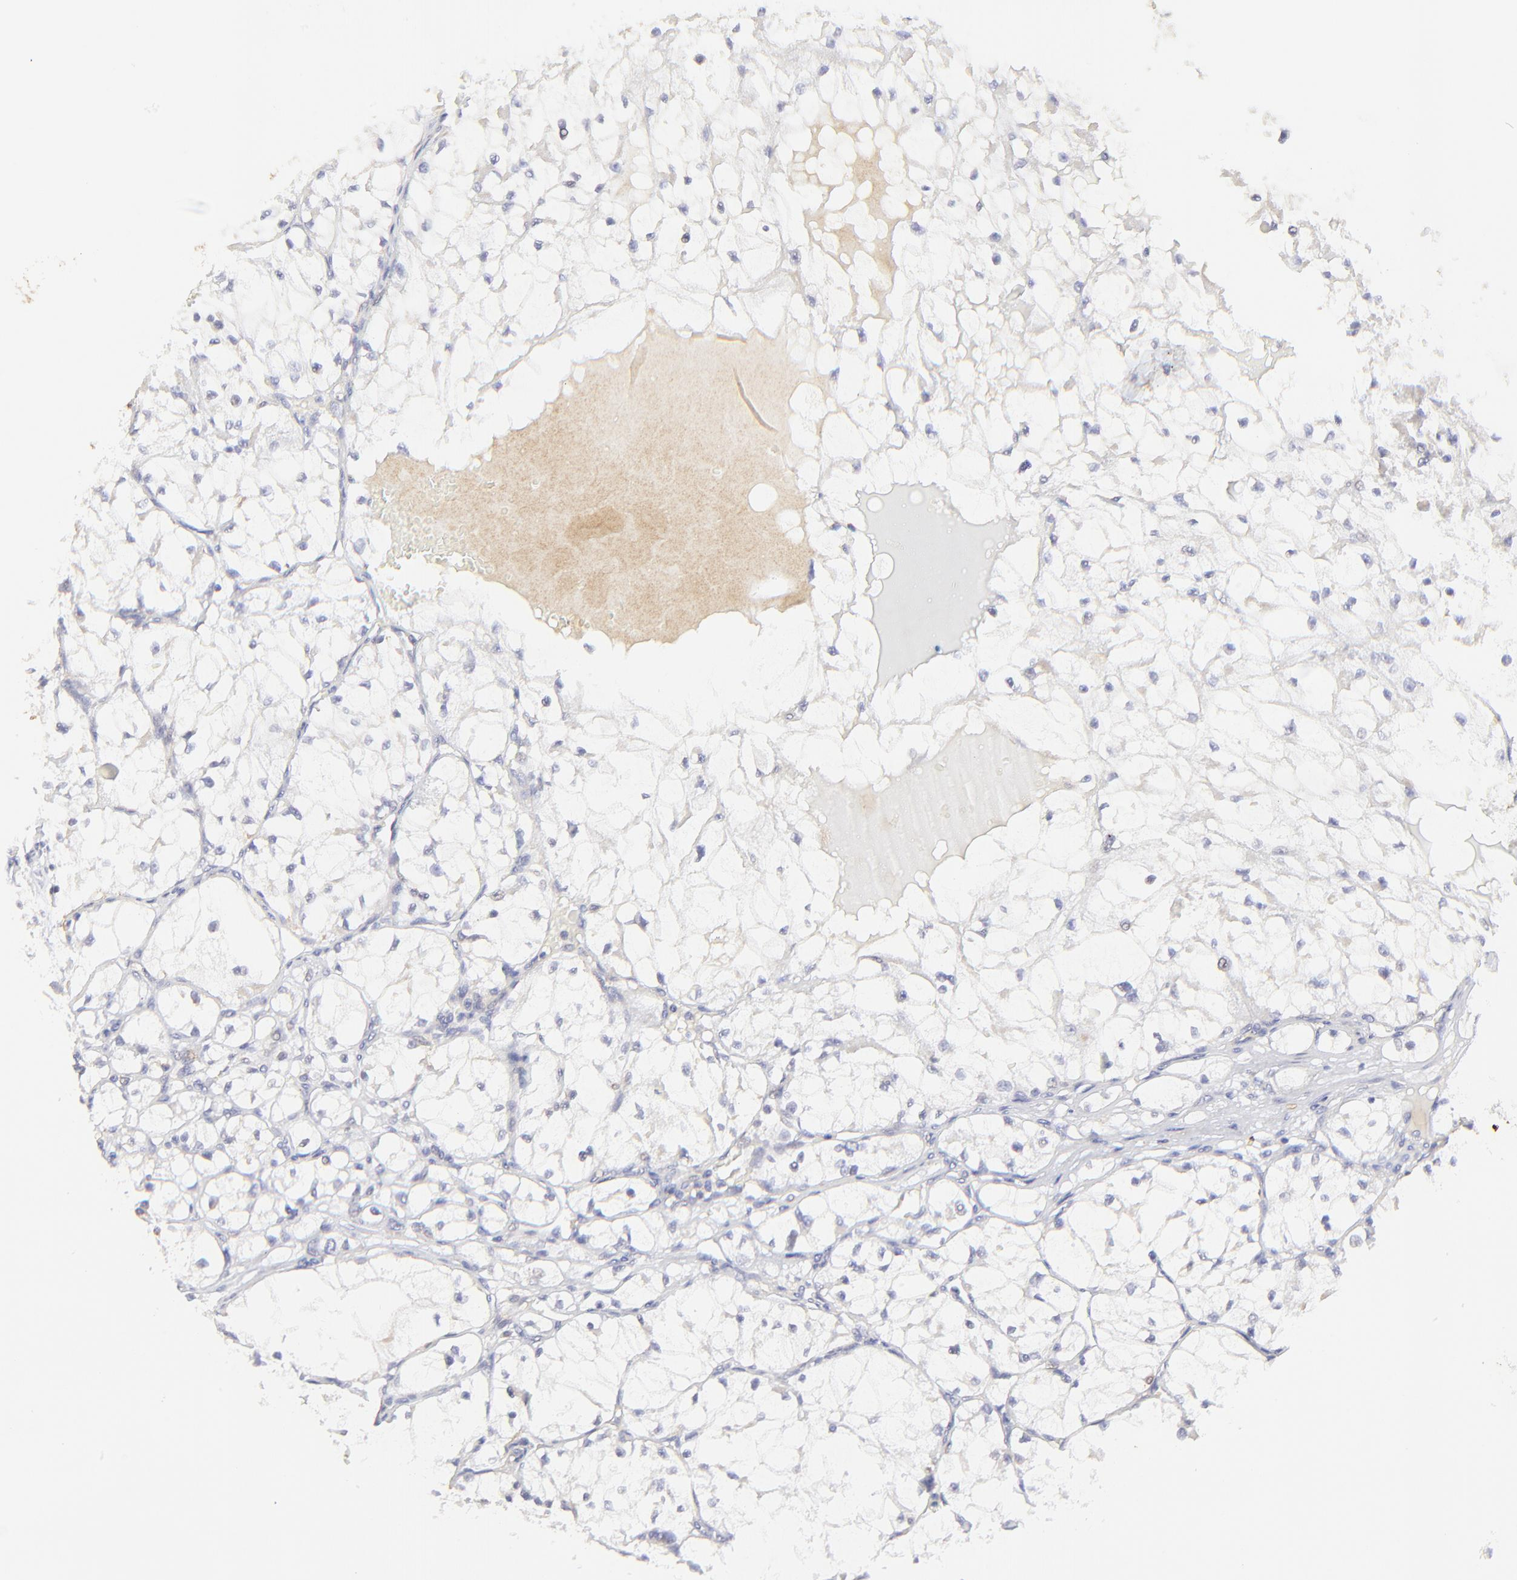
{"staining": {"intensity": "negative", "quantity": "none", "location": "none"}, "tissue": "renal cancer", "cell_type": "Tumor cells", "image_type": "cancer", "snomed": [{"axis": "morphology", "description": "Adenocarcinoma, NOS"}, {"axis": "topography", "description": "Kidney"}], "caption": "A high-resolution image shows immunohistochemistry (IHC) staining of adenocarcinoma (renal), which reveals no significant expression in tumor cells.", "gene": "LHFPL1", "patient": {"sex": "male", "age": 61}}